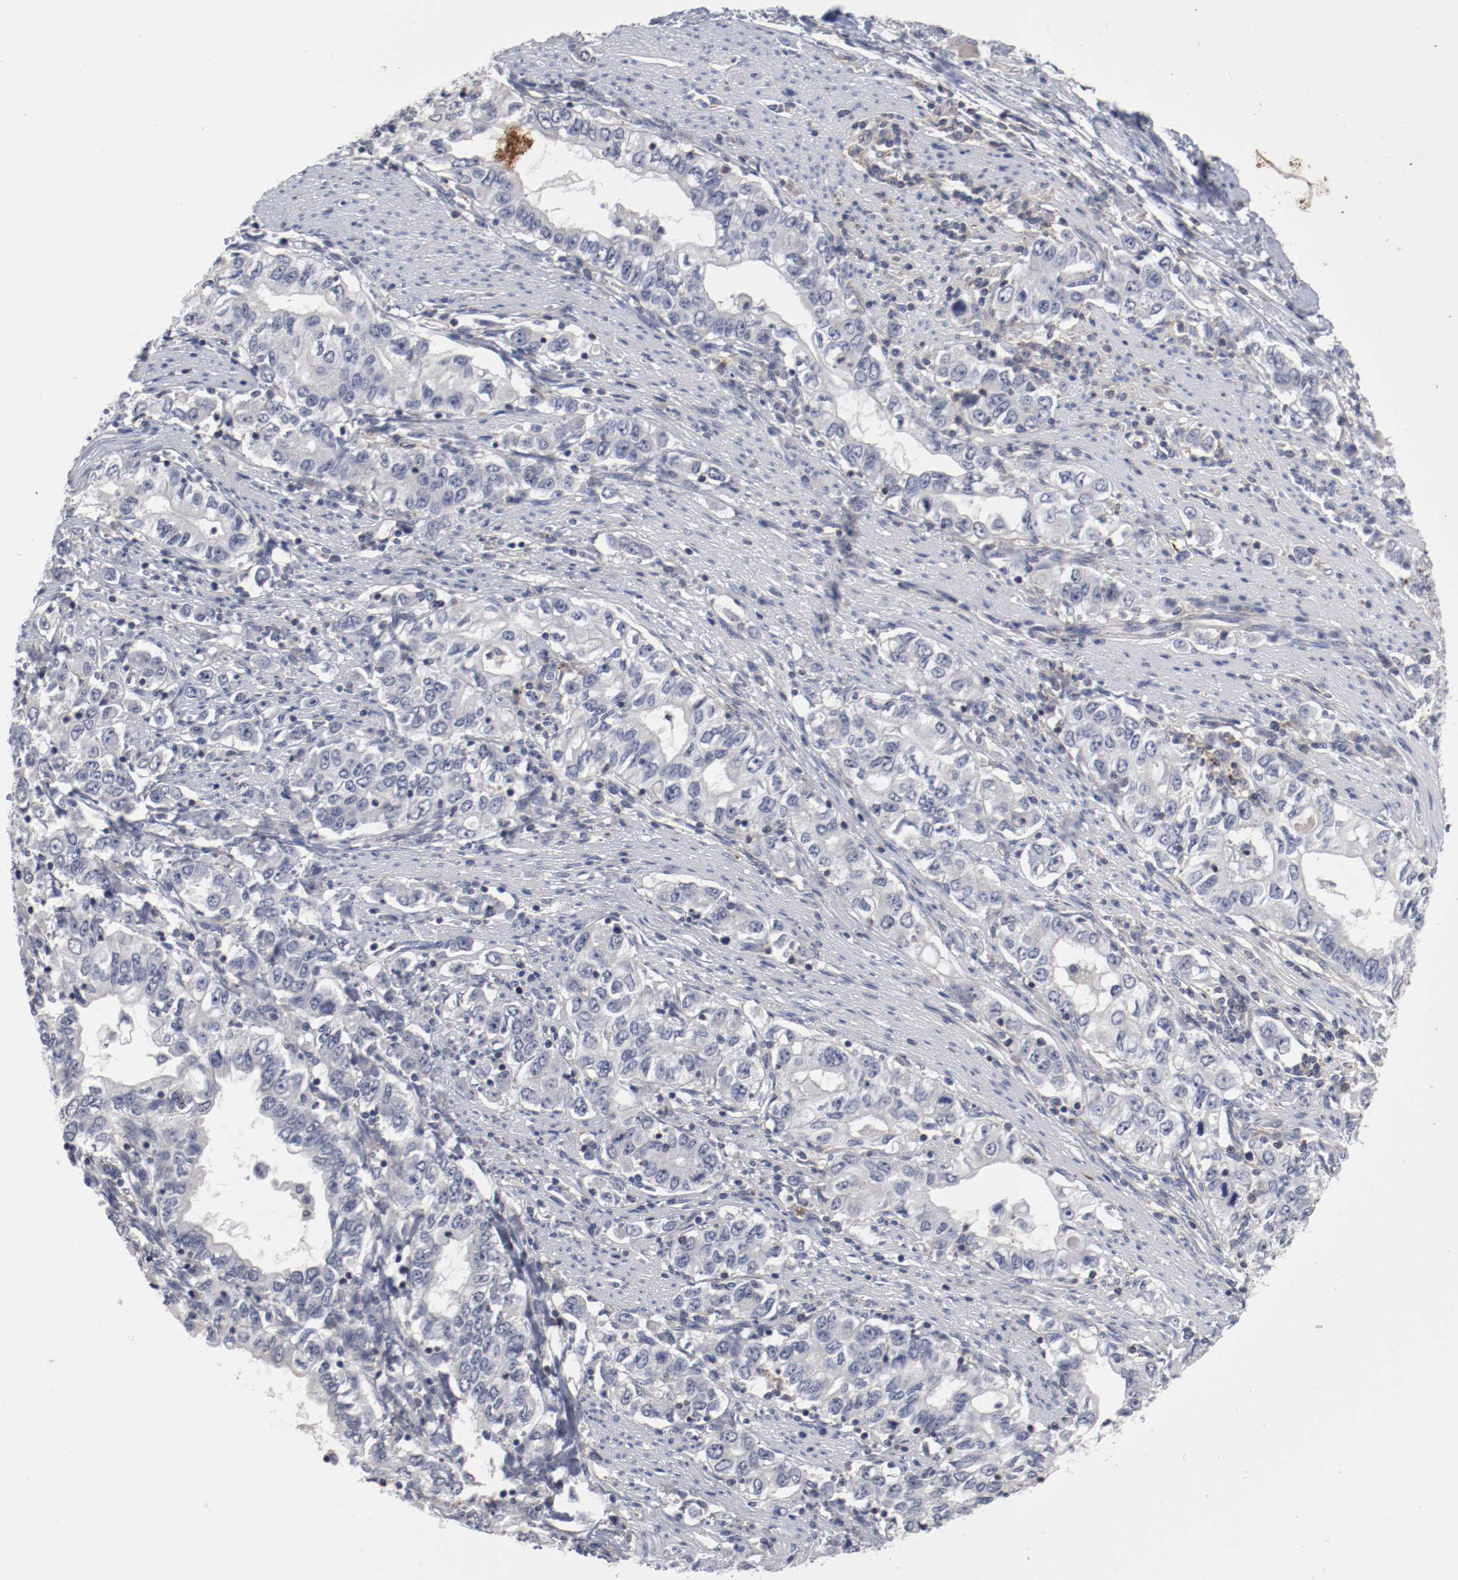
{"staining": {"intensity": "negative", "quantity": "none", "location": "none"}, "tissue": "stomach cancer", "cell_type": "Tumor cells", "image_type": "cancer", "snomed": [{"axis": "morphology", "description": "Adenocarcinoma, NOS"}, {"axis": "topography", "description": "Stomach, lower"}], "caption": "Protein analysis of adenocarcinoma (stomach) displays no significant positivity in tumor cells.", "gene": "CBL", "patient": {"sex": "female", "age": 72}}